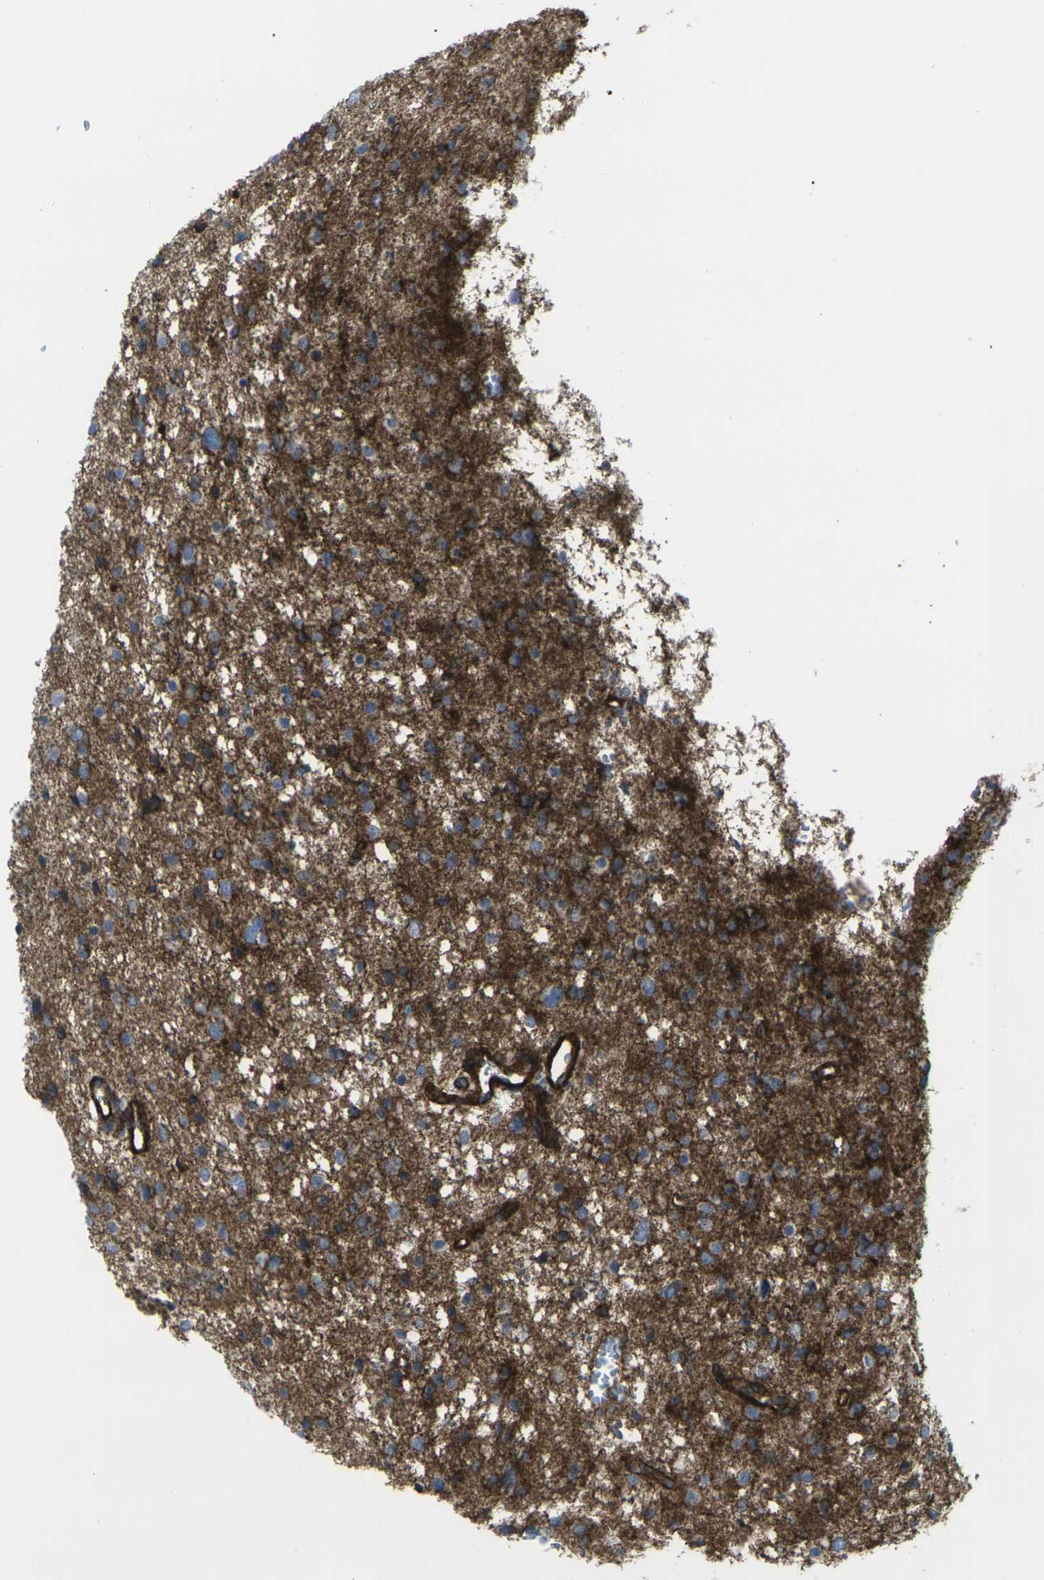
{"staining": {"intensity": "moderate", "quantity": "25%-75%", "location": "cytoplasmic/membranous"}, "tissue": "glioma", "cell_type": "Tumor cells", "image_type": "cancer", "snomed": [{"axis": "morphology", "description": "Glioma, malignant, Low grade"}, {"axis": "topography", "description": "Brain"}], "caption": "This is an image of immunohistochemistry (IHC) staining of malignant low-grade glioma, which shows moderate staining in the cytoplasmic/membranous of tumor cells.", "gene": "CDH11", "patient": {"sex": "female", "age": 37}}